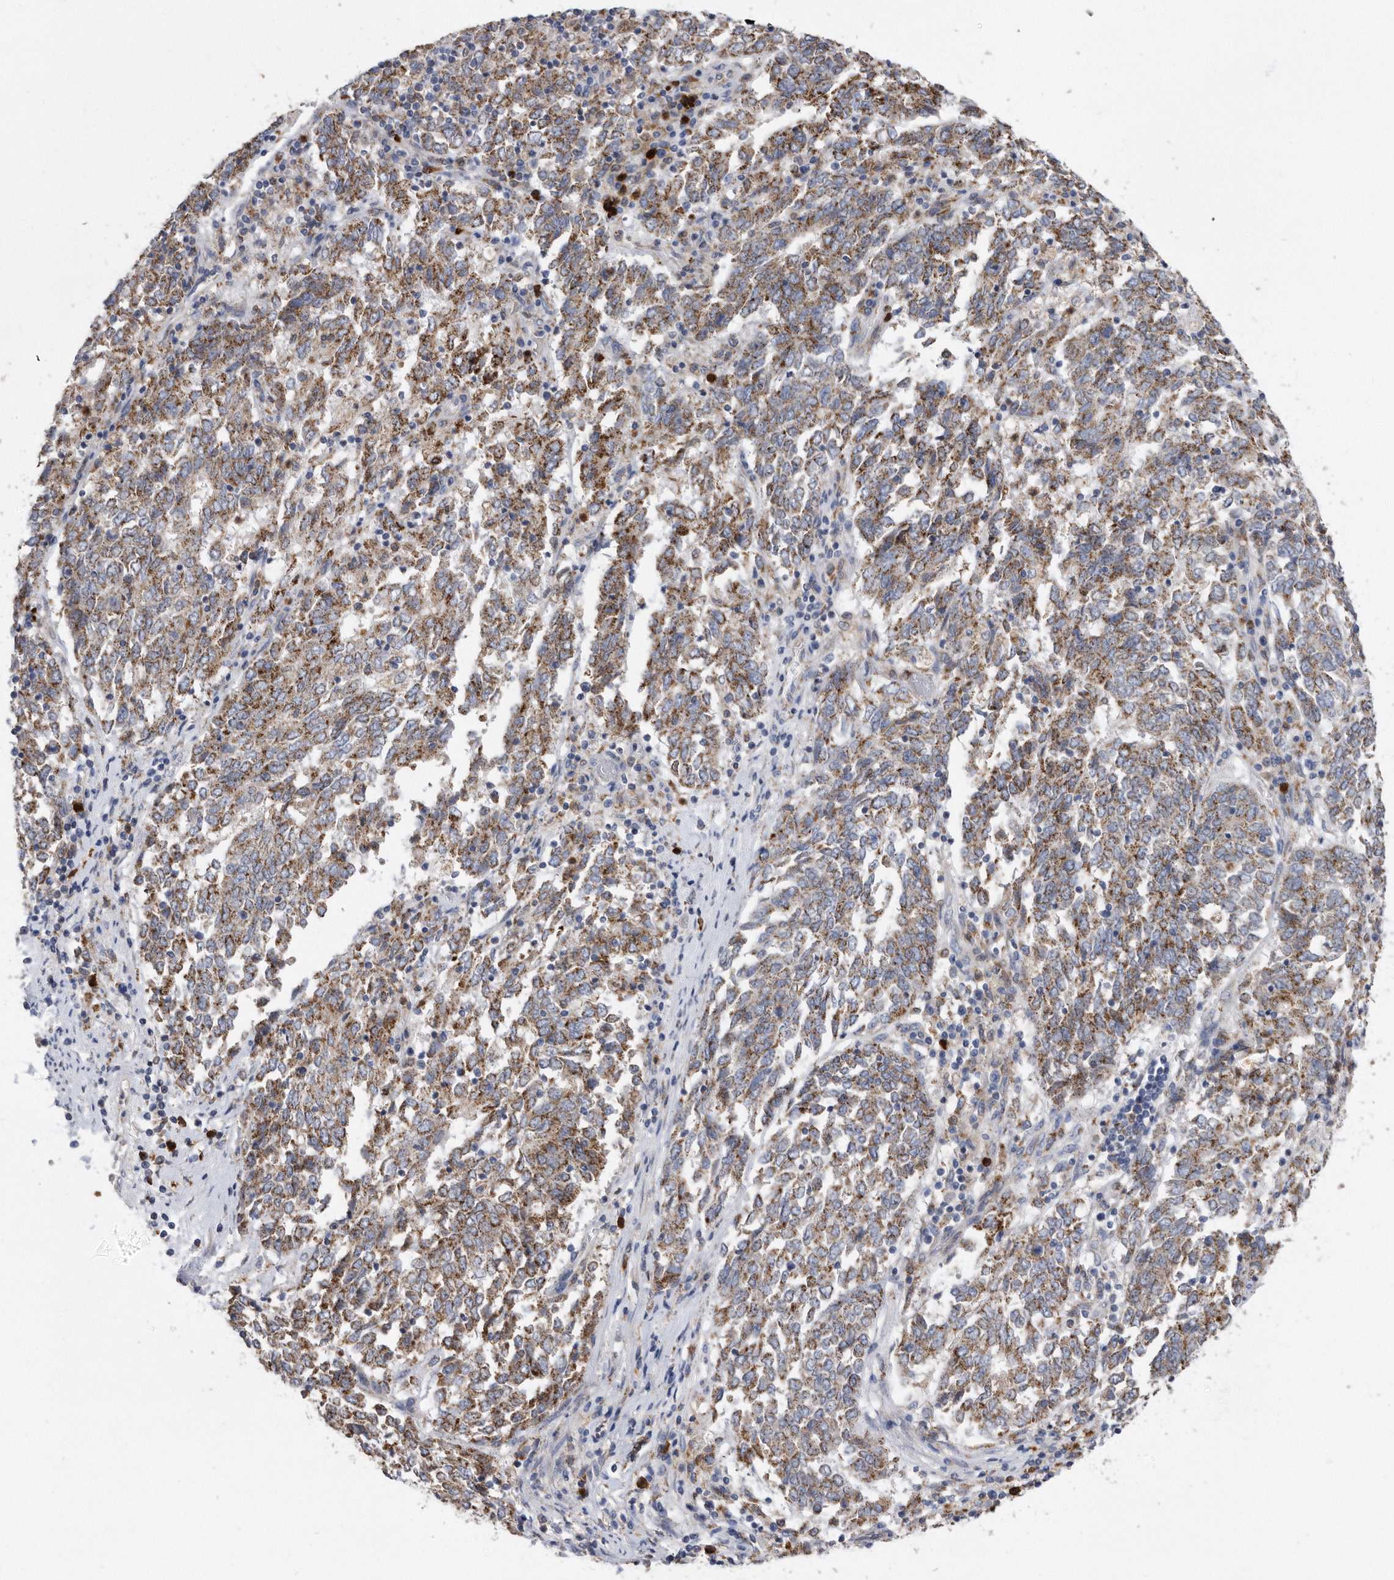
{"staining": {"intensity": "strong", "quantity": ">75%", "location": "cytoplasmic/membranous"}, "tissue": "endometrial cancer", "cell_type": "Tumor cells", "image_type": "cancer", "snomed": [{"axis": "morphology", "description": "Adenocarcinoma, NOS"}, {"axis": "topography", "description": "Endometrium"}], "caption": "A photomicrograph showing strong cytoplasmic/membranous positivity in approximately >75% of tumor cells in endometrial adenocarcinoma, as visualized by brown immunohistochemical staining.", "gene": "CRISPLD2", "patient": {"sex": "female", "age": 80}}